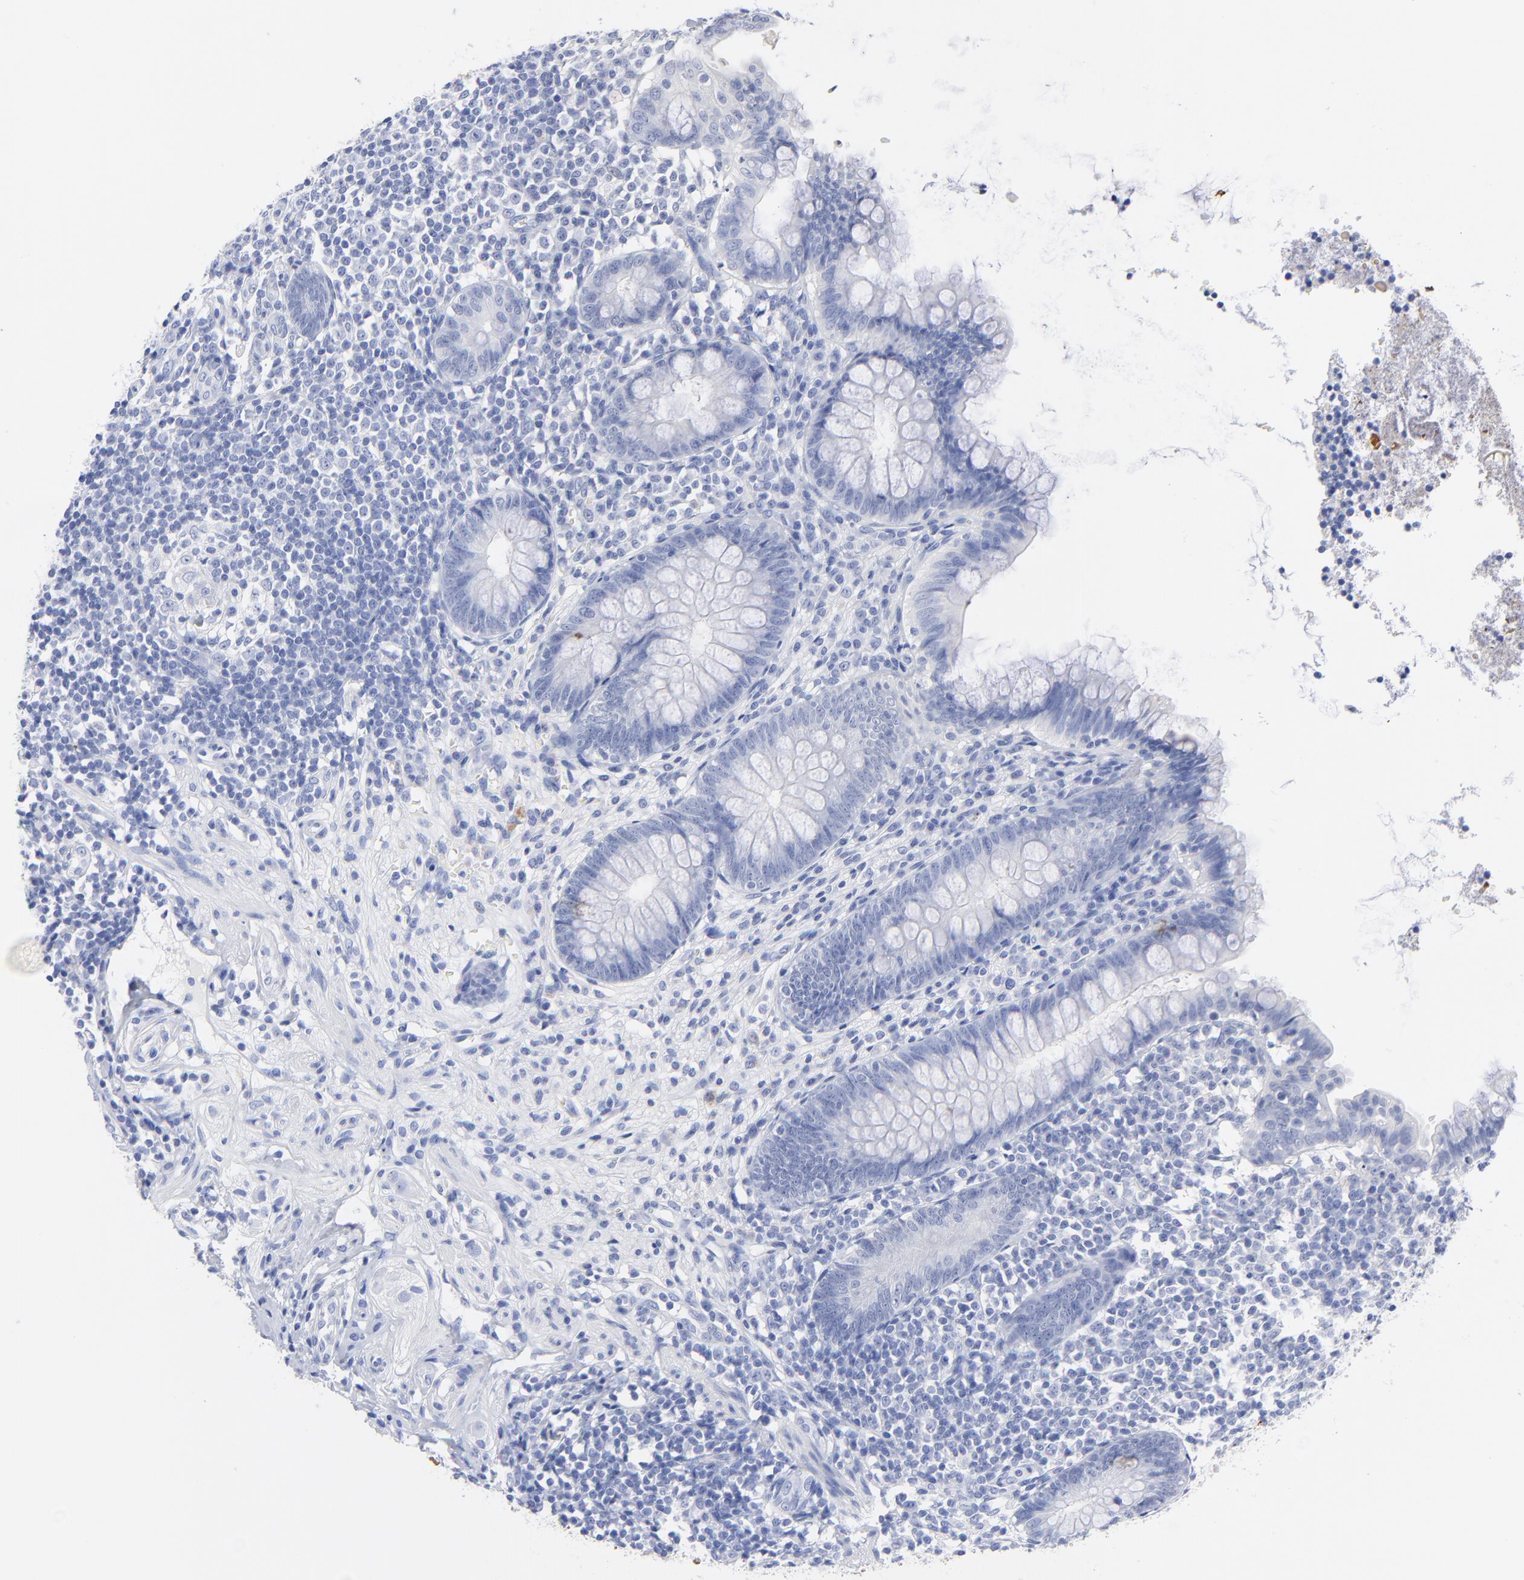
{"staining": {"intensity": "negative", "quantity": "none", "location": "none"}, "tissue": "appendix", "cell_type": "Glandular cells", "image_type": "normal", "snomed": [{"axis": "morphology", "description": "Normal tissue, NOS"}, {"axis": "topography", "description": "Appendix"}], "caption": "Immunohistochemistry photomicrograph of normal appendix stained for a protein (brown), which demonstrates no expression in glandular cells.", "gene": "ACY1", "patient": {"sex": "female", "age": 66}}